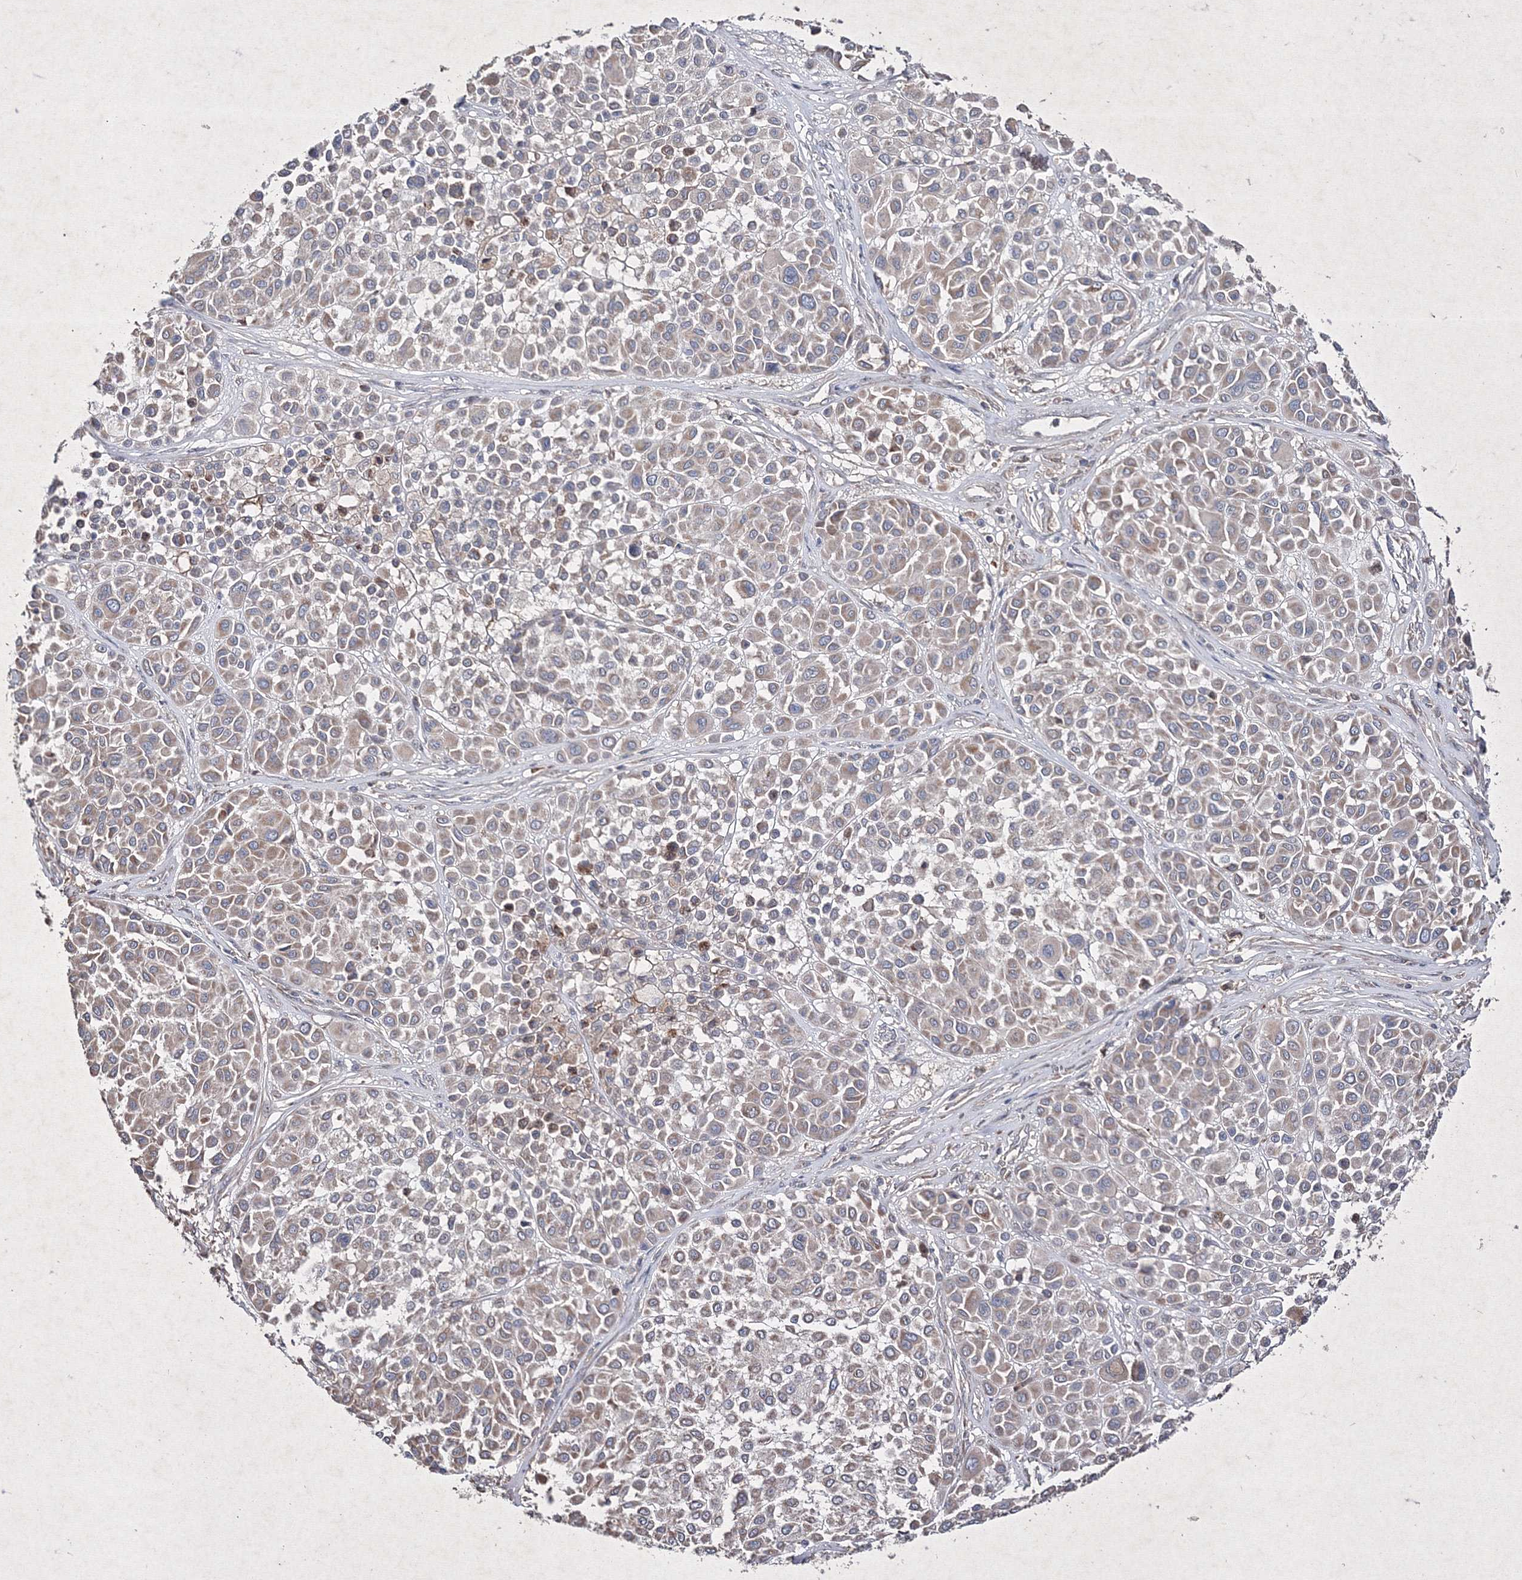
{"staining": {"intensity": "weak", "quantity": "25%-75%", "location": "cytoplasmic/membranous"}, "tissue": "melanoma", "cell_type": "Tumor cells", "image_type": "cancer", "snomed": [{"axis": "morphology", "description": "Malignant melanoma, Metastatic site"}, {"axis": "topography", "description": "Soft tissue"}], "caption": "The micrograph reveals immunohistochemical staining of malignant melanoma (metastatic site). There is weak cytoplasmic/membranous positivity is appreciated in approximately 25%-75% of tumor cells.", "gene": "GFM1", "patient": {"sex": "male", "age": 41}}